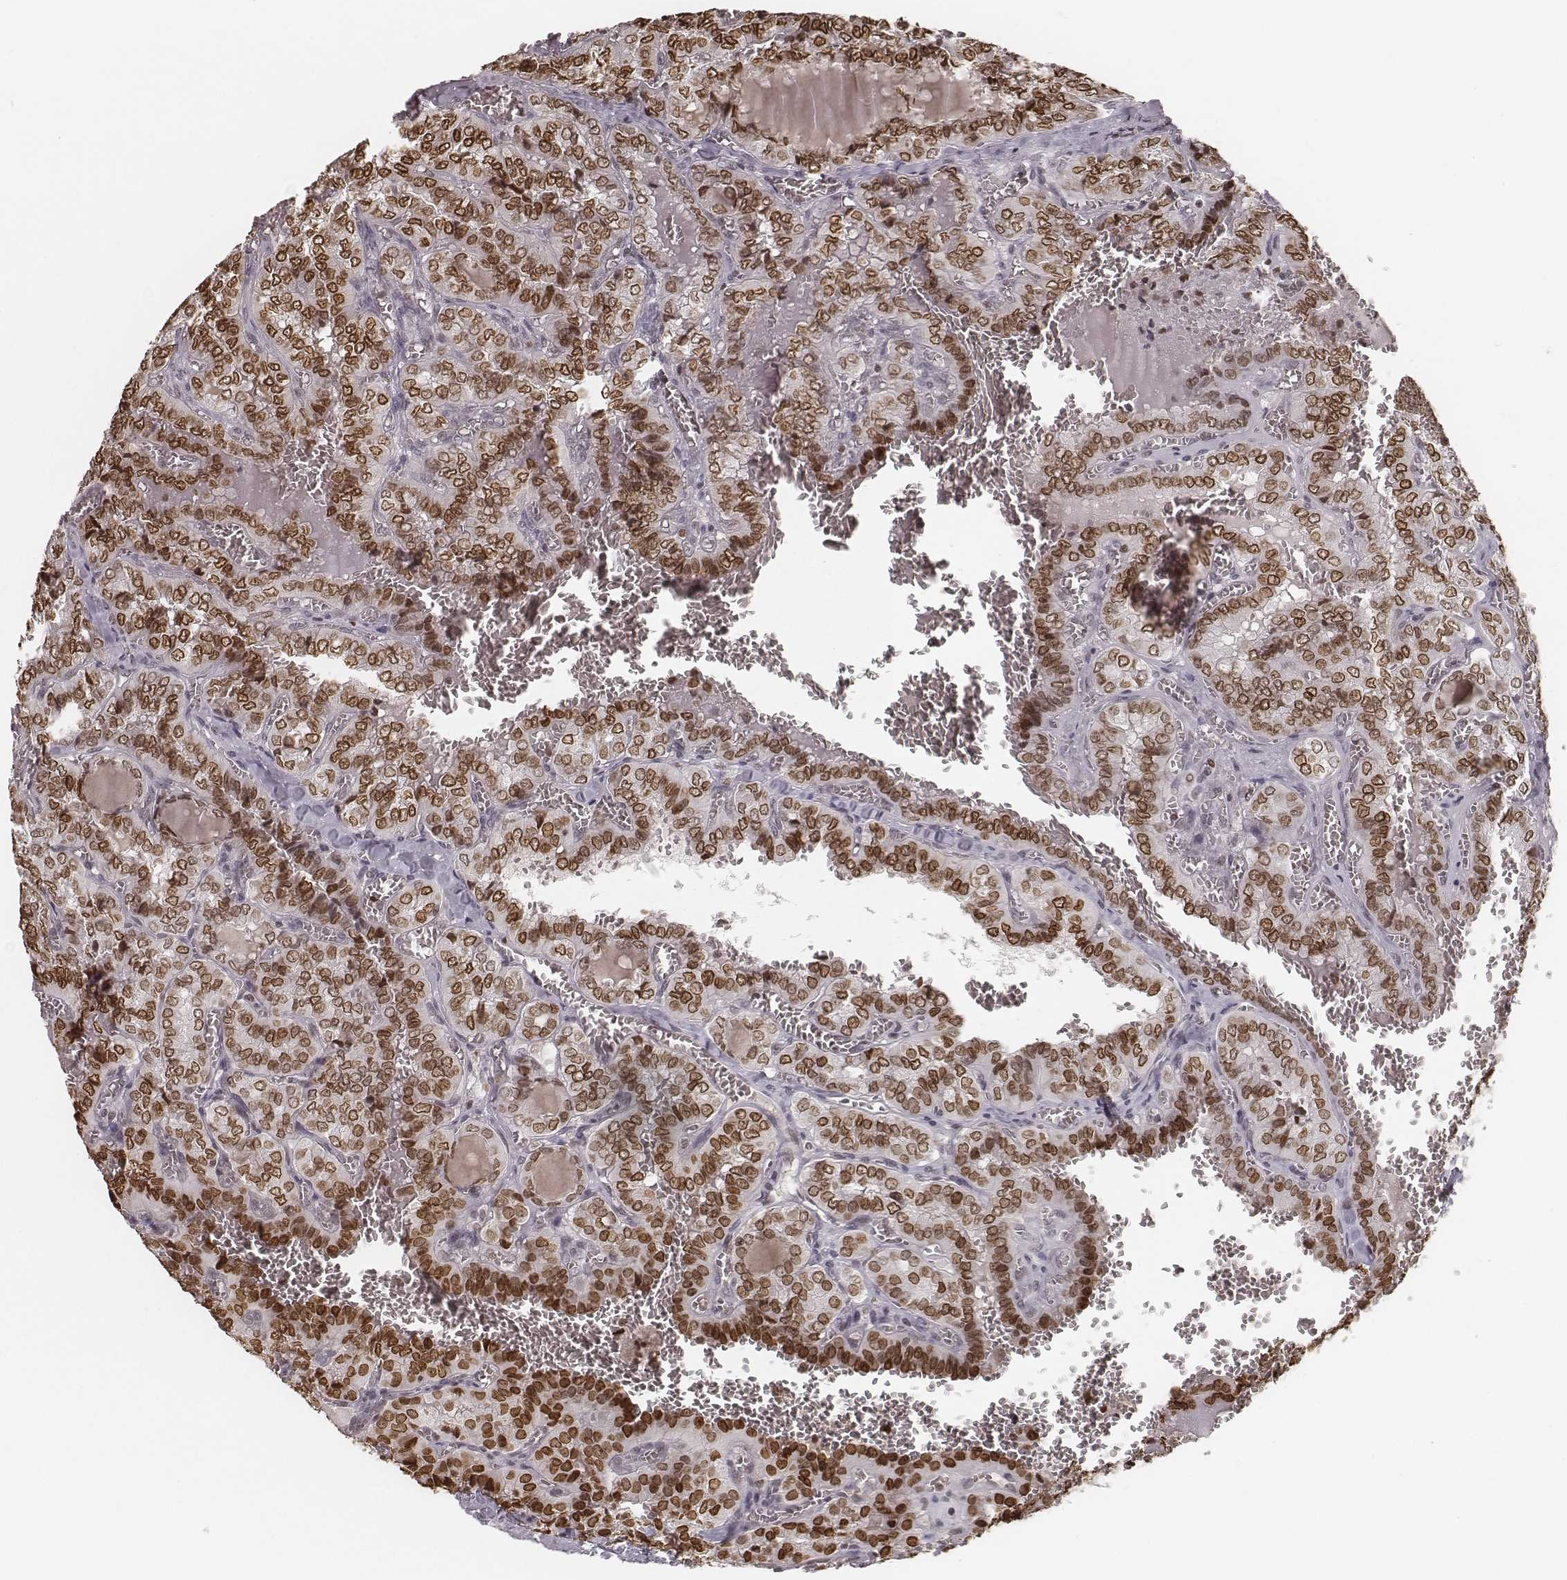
{"staining": {"intensity": "moderate", "quantity": ">75%", "location": "nuclear"}, "tissue": "thyroid cancer", "cell_type": "Tumor cells", "image_type": "cancer", "snomed": [{"axis": "morphology", "description": "Papillary adenocarcinoma, NOS"}, {"axis": "topography", "description": "Thyroid gland"}], "caption": "Human thyroid cancer stained with a protein marker exhibits moderate staining in tumor cells.", "gene": "HMGA2", "patient": {"sex": "female", "age": 41}}